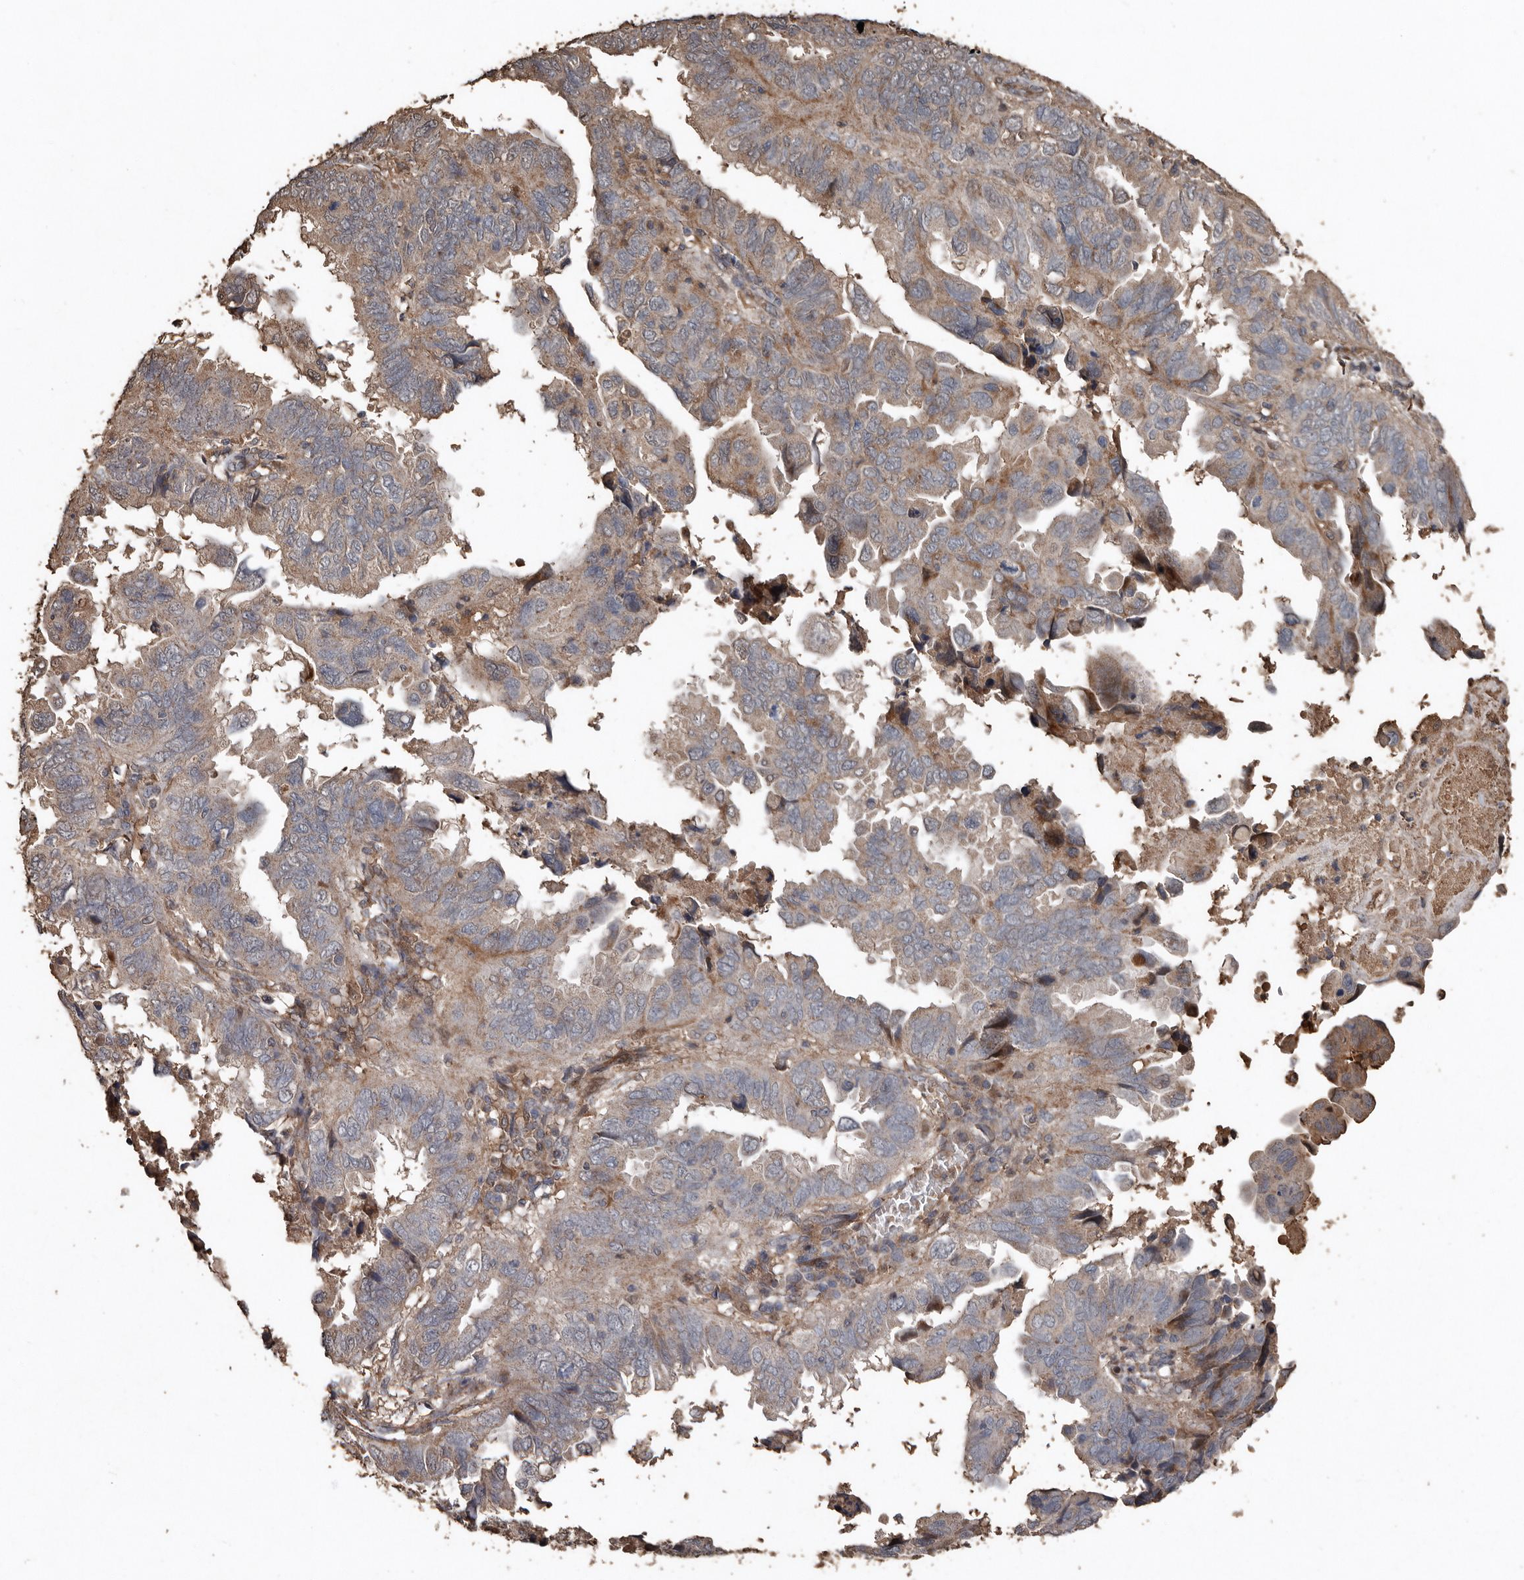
{"staining": {"intensity": "weak", "quantity": "25%-75%", "location": "cytoplasmic/membranous"}, "tissue": "endometrial cancer", "cell_type": "Tumor cells", "image_type": "cancer", "snomed": [{"axis": "morphology", "description": "Adenocarcinoma, NOS"}, {"axis": "topography", "description": "Uterus"}], "caption": "This is a histology image of IHC staining of endometrial cancer, which shows weak positivity in the cytoplasmic/membranous of tumor cells.", "gene": "RANBP17", "patient": {"sex": "female", "age": 77}}